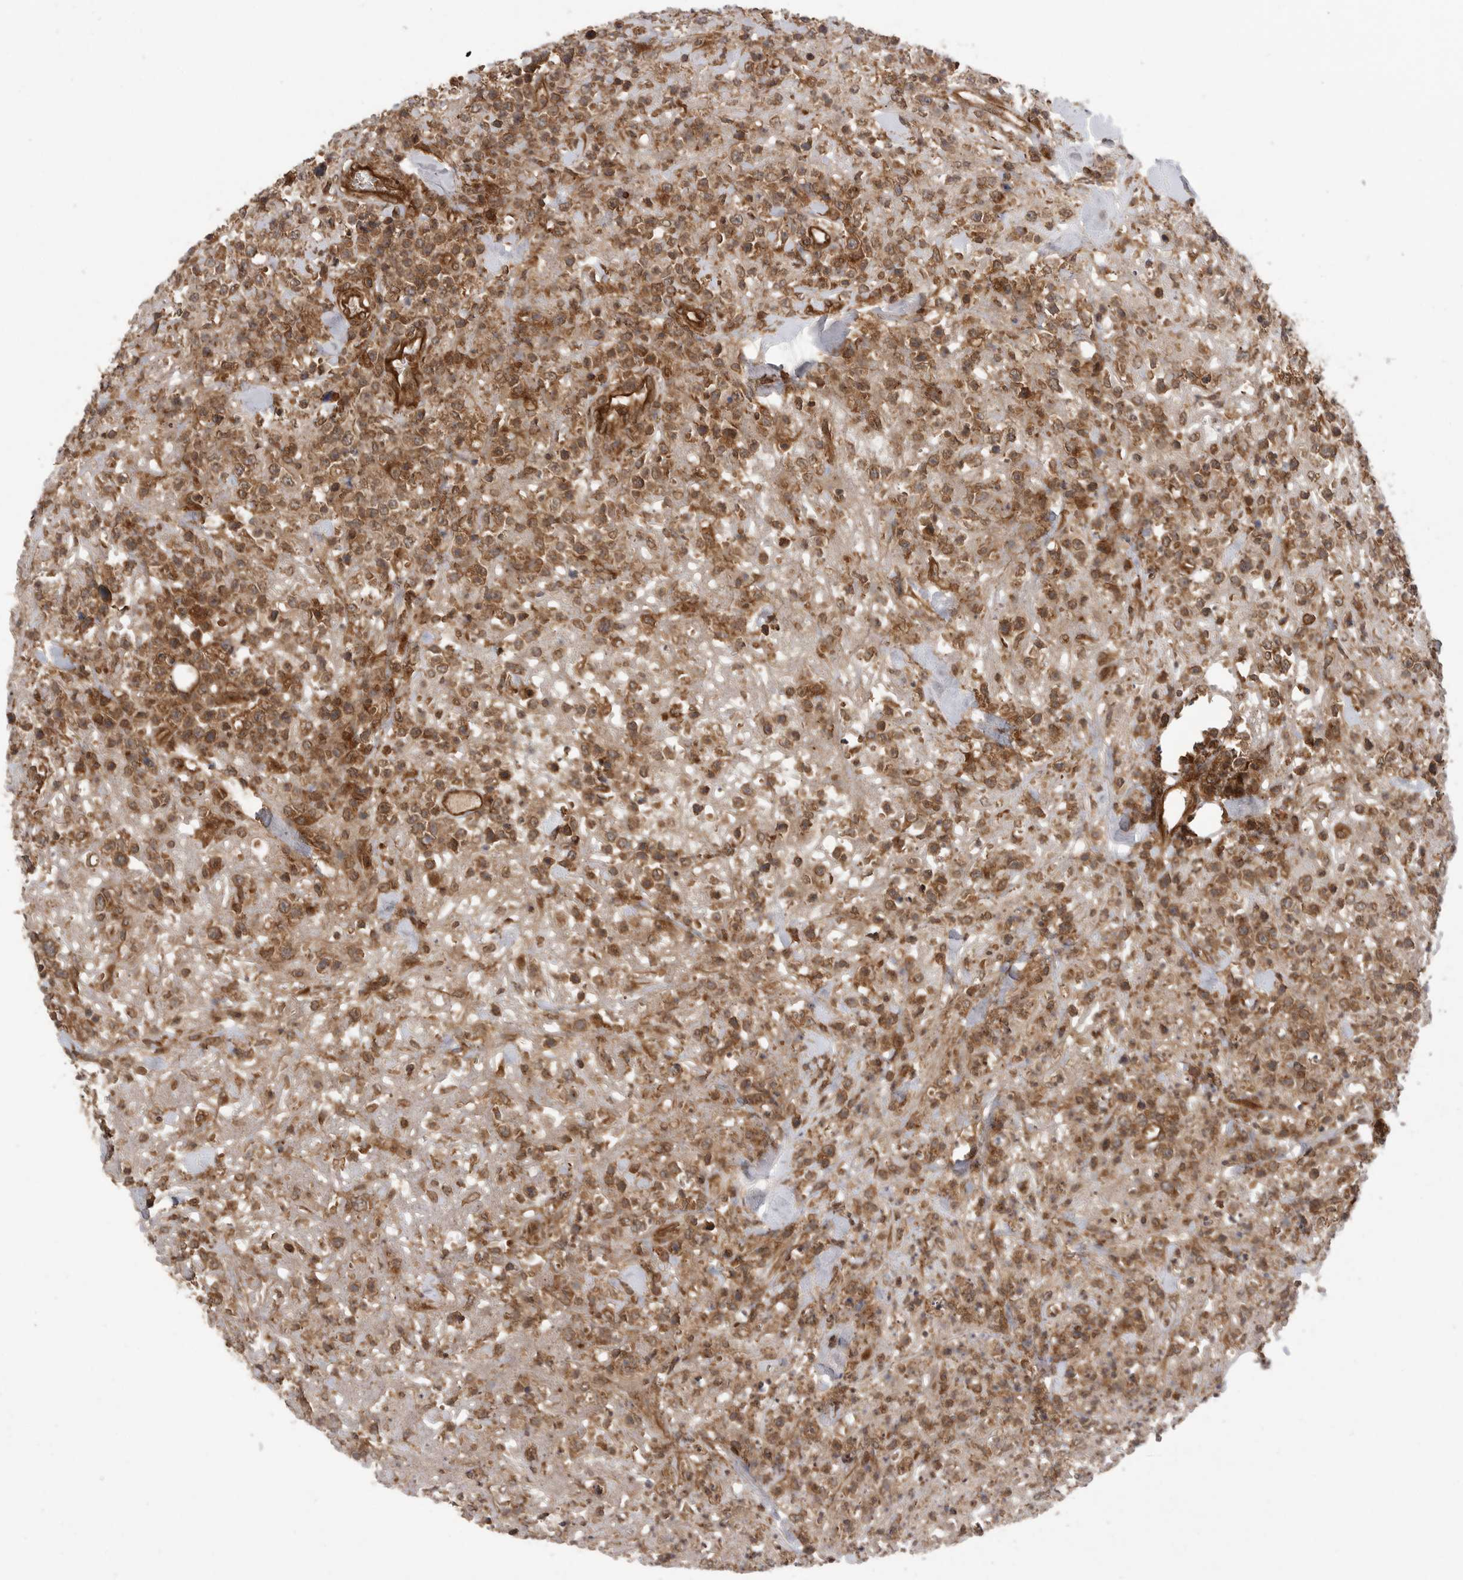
{"staining": {"intensity": "moderate", "quantity": ">75%", "location": "cytoplasmic/membranous"}, "tissue": "lymphoma", "cell_type": "Tumor cells", "image_type": "cancer", "snomed": [{"axis": "morphology", "description": "Malignant lymphoma, non-Hodgkin's type, High grade"}, {"axis": "topography", "description": "Colon"}], "caption": "This histopathology image displays lymphoma stained with IHC to label a protein in brown. The cytoplasmic/membranous of tumor cells show moderate positivity for the protein. Nuclei are counter-stained blue.", "gene": "PRDX4", "patient": {"sex": "female", "age": 53}}